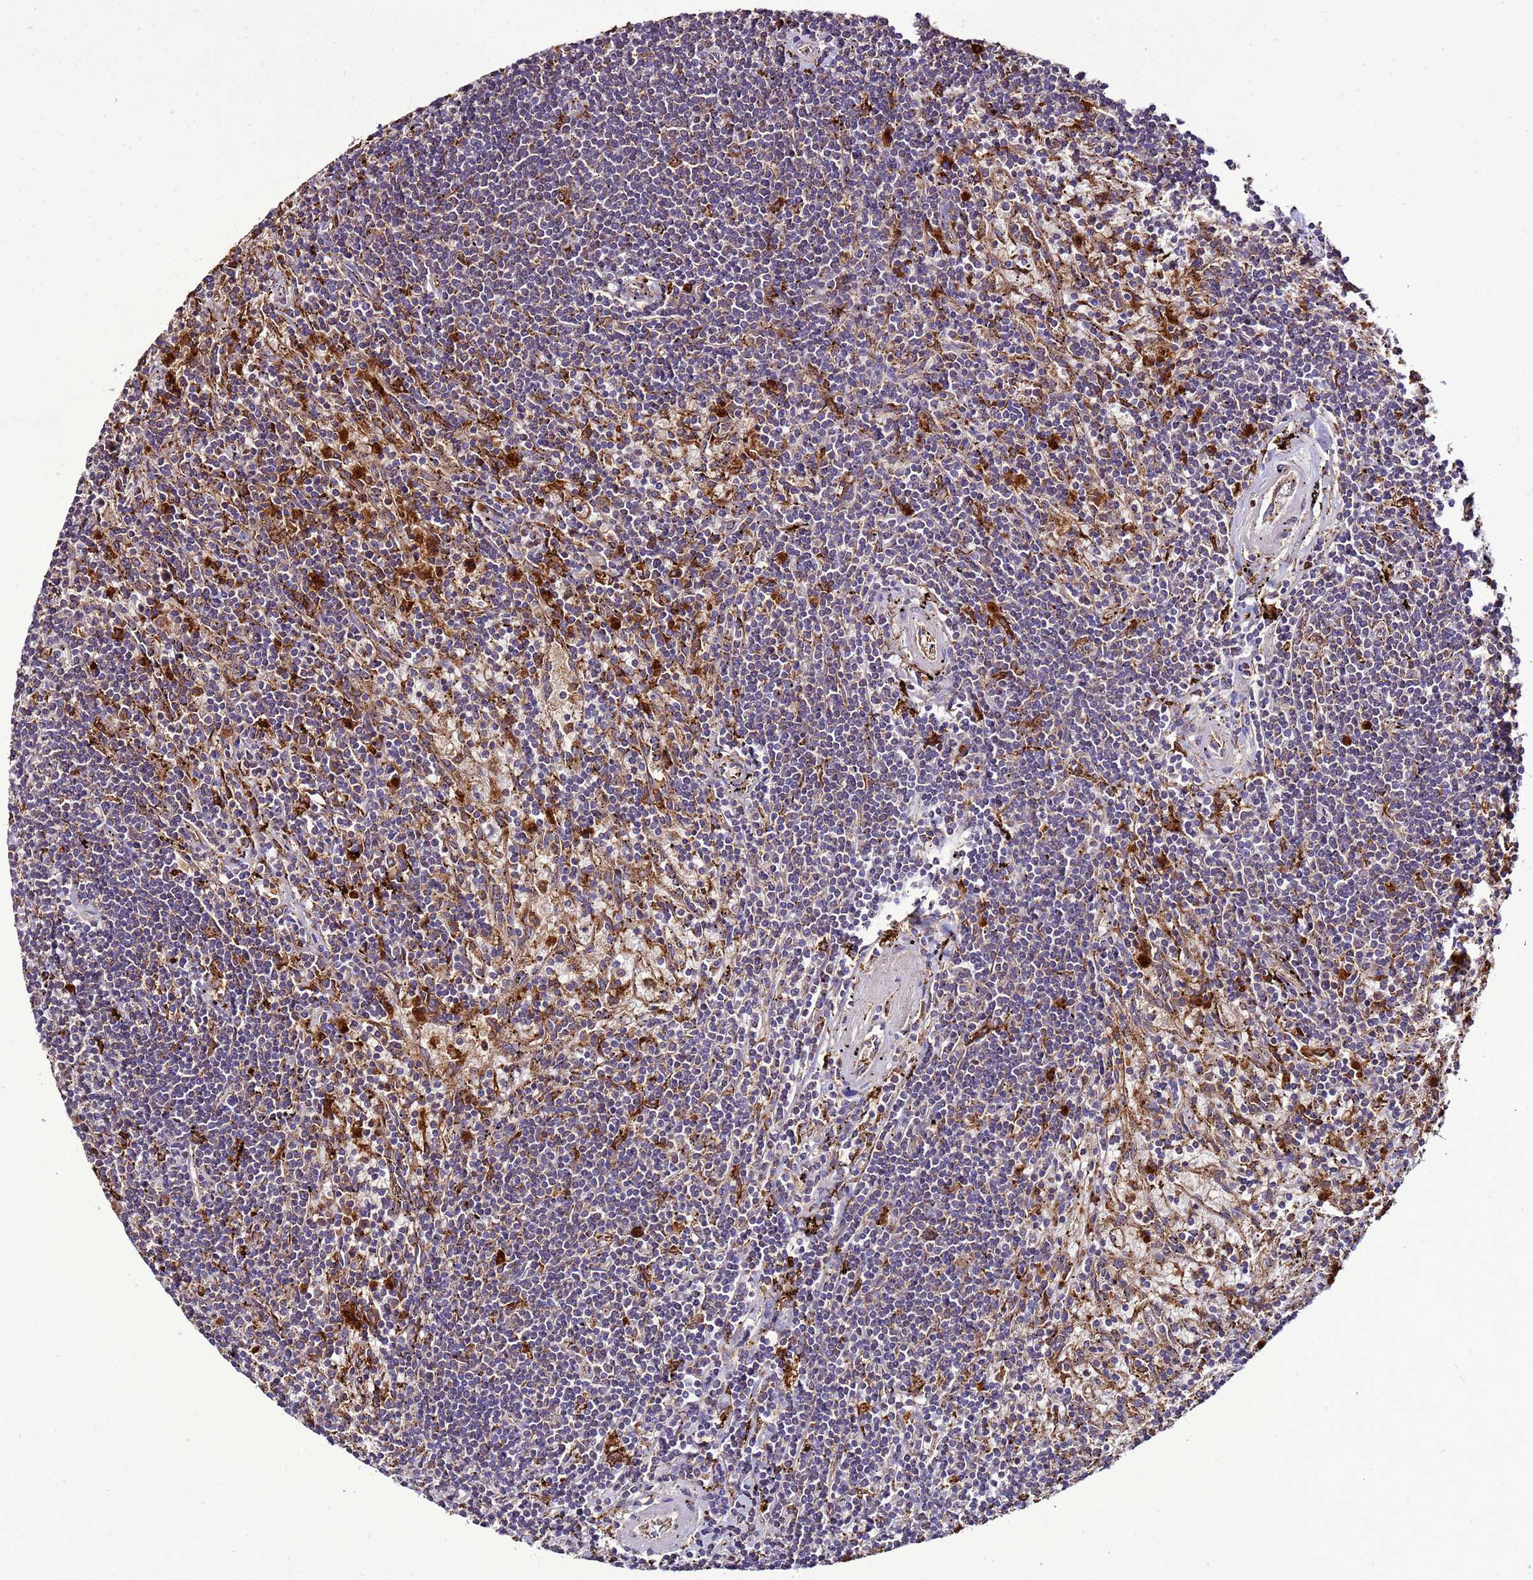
{"staining": {"intensity": "weak", "quantity": "25%-75%", "location": "cytoplasmic/membranous"}, "tissue": "lymphoma", "cell_type": "Tumor cells", "image_type": "cancer", "snomed": [{"axis": "morphology", "description": "Malignant lymphoma, non-Hodgkin's type, Low grade"}, {"axis": "topography", "description": "Spleen"}], "caption": "Low-grade malignant lymphoma, non-Hodgkin's type stained for a protein reveals weak cytoplasmic/membranous positivity in tumor cells.", "gene": "ANTKMT", "patient": {"sex": "male", "age": 76}}